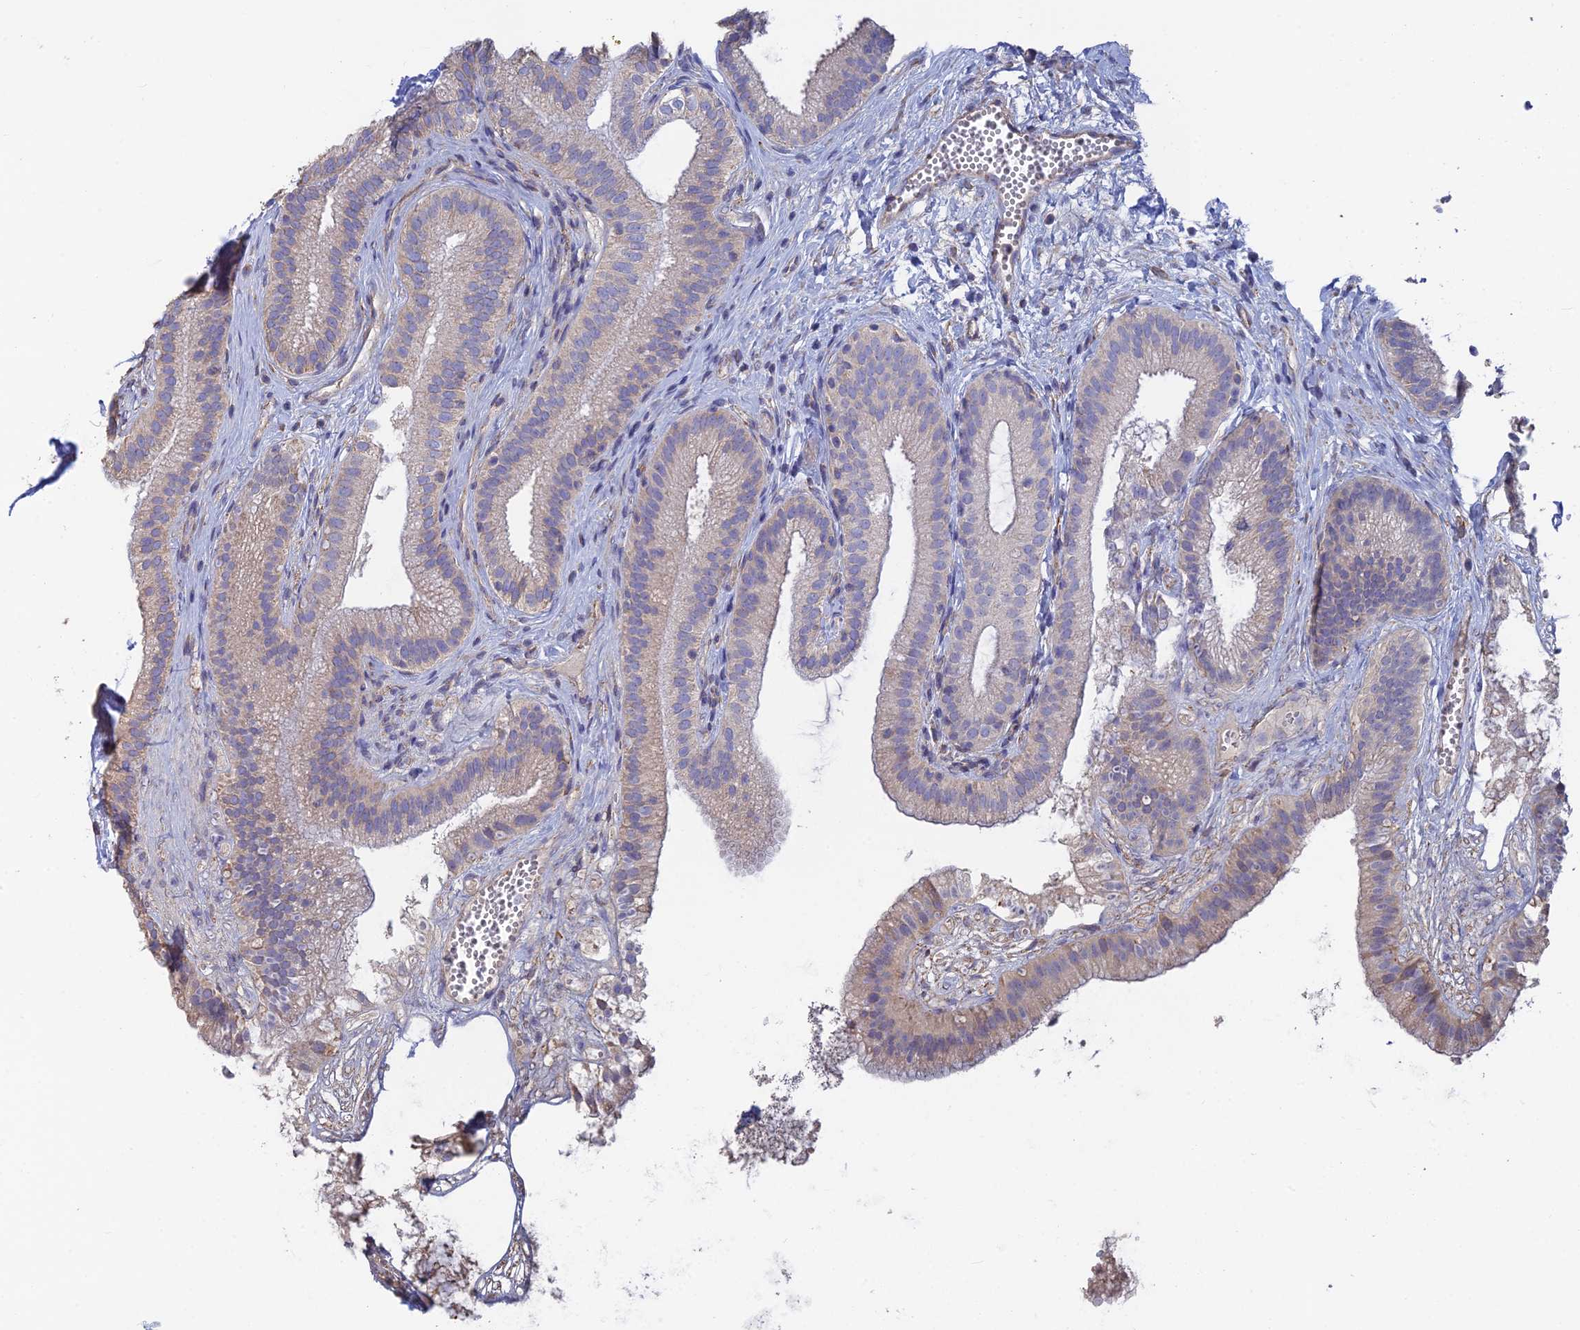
{"staining": {"intensity": "weak", "quantity": "25%-75%", "location": "cytoplasmic/membranous"}, "tissue": "gallbladder", "cell_type": "Glandular cells", "image_type": "normal", "snomed": [{"axis": "morphology", "description": "Normal tissue, NOS"}, {"axis": "topography", "description": "Gallbladder"}], "caption": "A brown stain shows weak cytoplasmic/membranous expression of a protein in glandular cells of unremarkable human gallbladder.", "gene": "PCDHA5", "patient": {"sex": "female", "age": 54}}